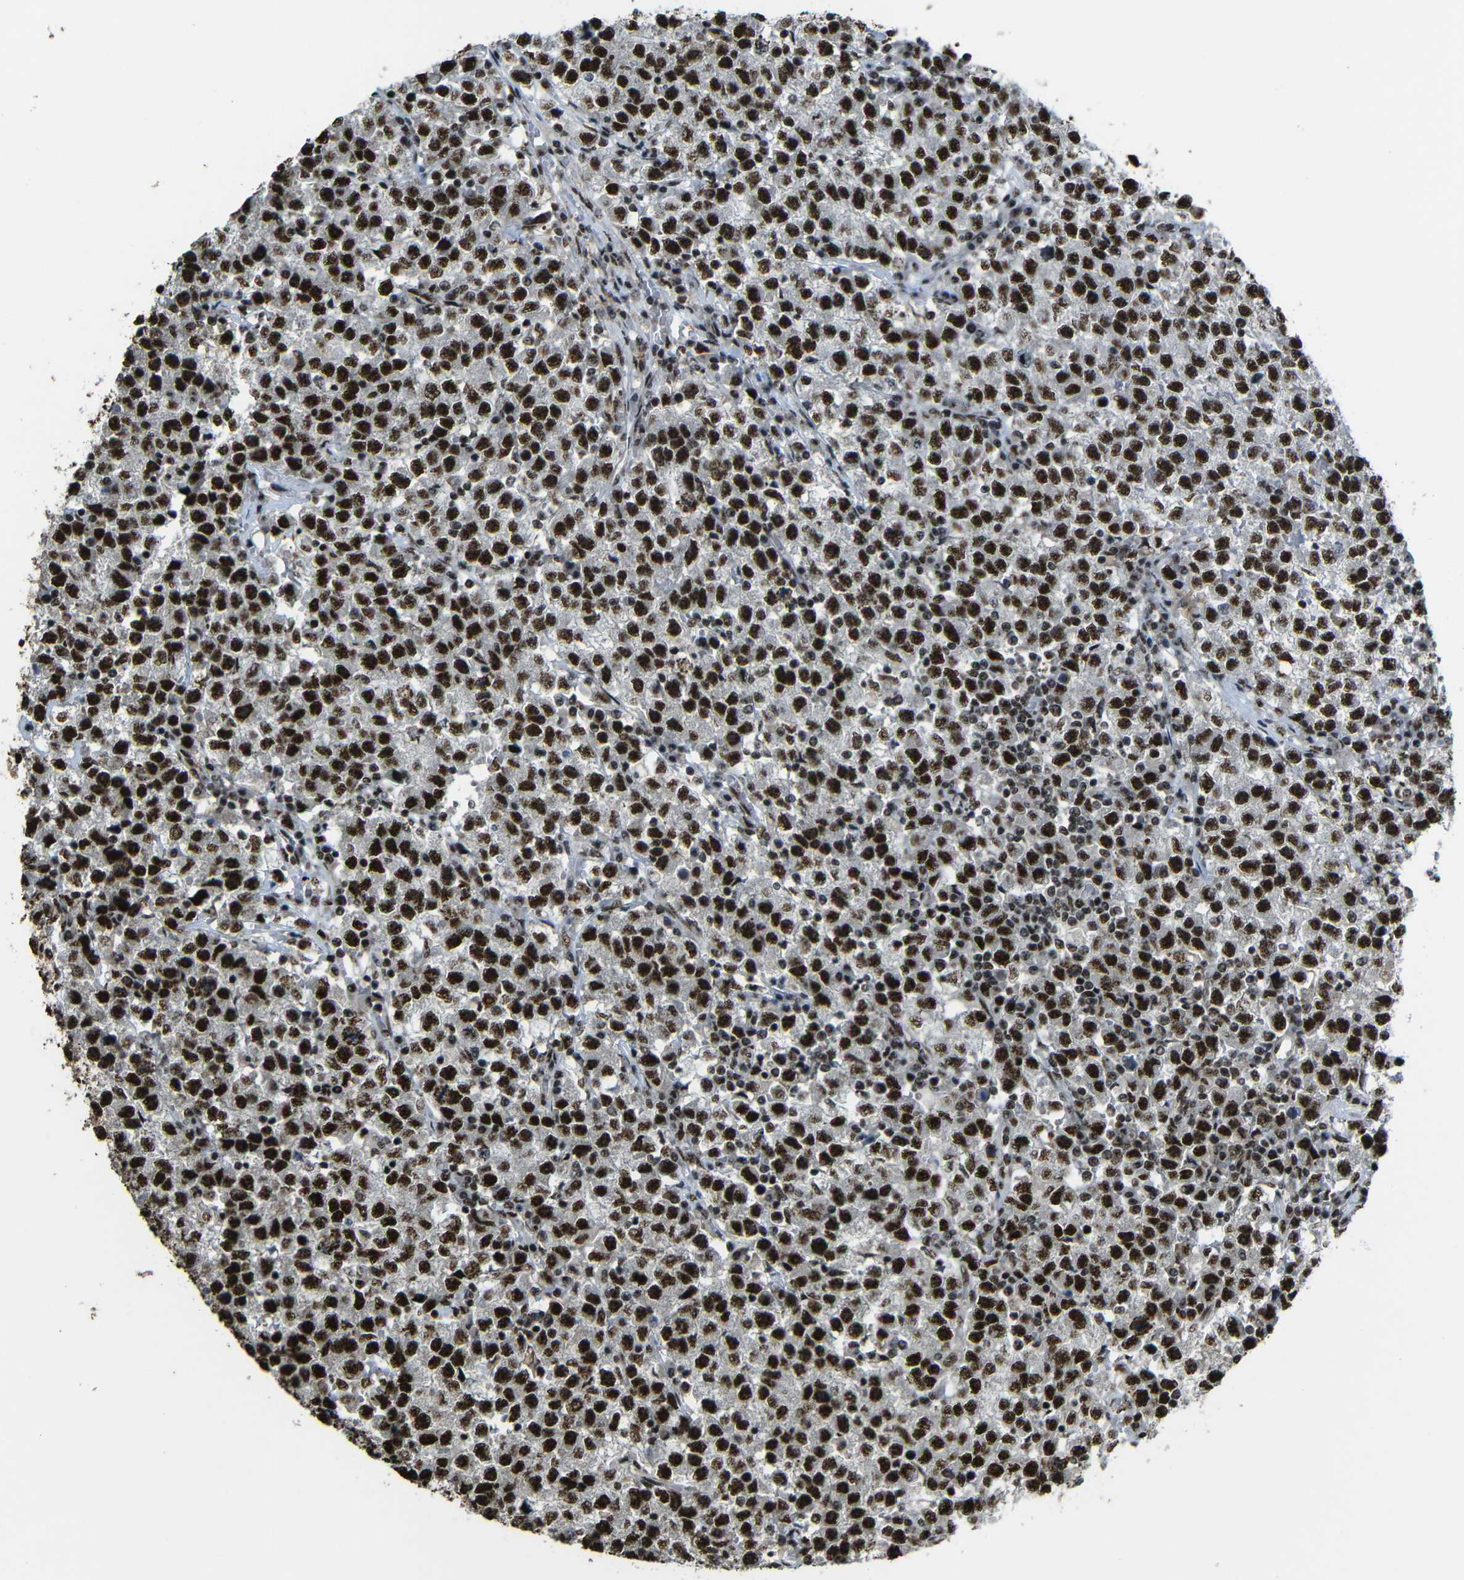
{"staining": {"intensity": "strong", "quantity": ">75%", "location": "cytoplasmic/membranous,nuclear"}, "tissue": "testis cancer", "cell_type": "Tumor cells", "image_type": "cancer", "snomed": [{"axis": "morphology", "description": "Seminoma, NOS"}, {"axis": "topography", "description": "Testis"}], "caption": "Testis cancer stained with DAB immunohistochemistry shows high levels of strong cytoplasmic/membranous and nuclear staining in approximately >75% of tumor cells. (Stains: DAB (3,3'-diaminobenzidine) in brown, nuclei in blue, Microscopy: brightfield microscopy at high magnification).", "gene": "TCF7L2", "patient": {"sex": "male", "age": 22}}